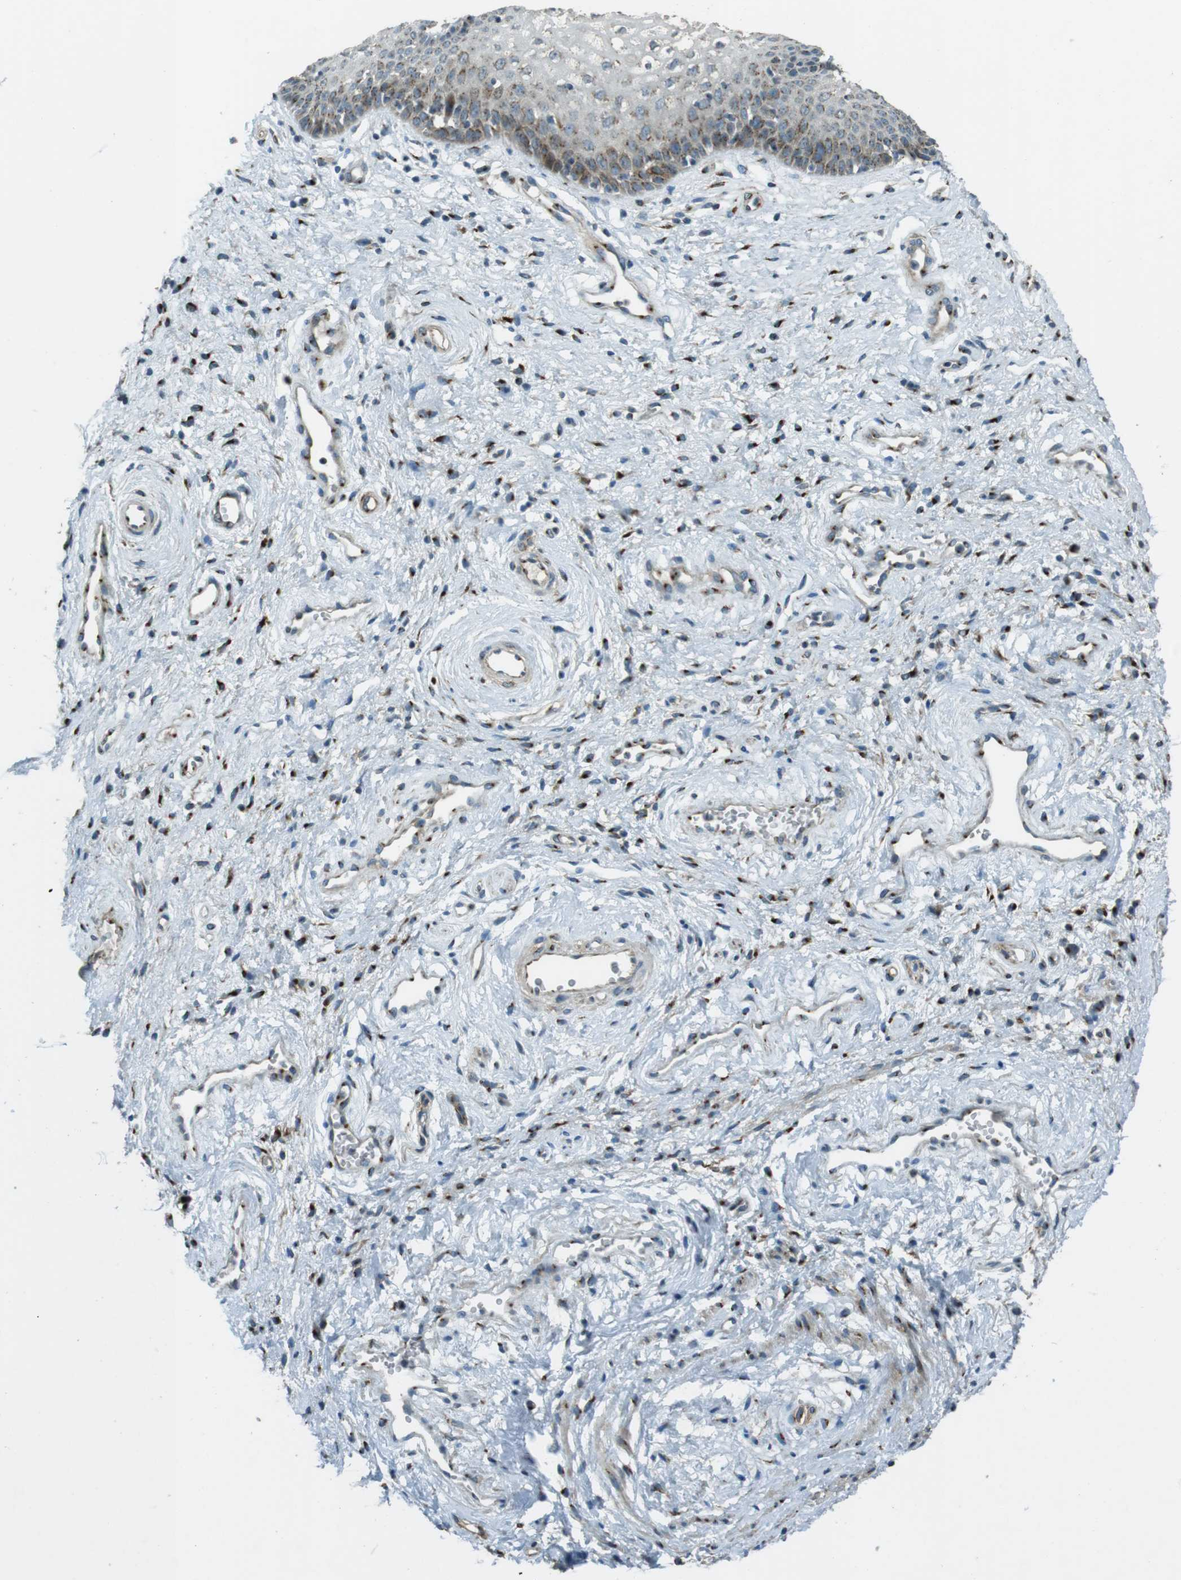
{"staining": {"intensity": "moderate", "quantity": "25%-75%", "location": "cytoplasmic/membranous"}, "tissue": "vagina", "cell_type": "Squamous epithelial cells", "image_type": "normal", "snomed": [{"axis": "morphology", "description": "Normal tissue, NOS"}, {"axis": "topography", "description": "Vagina"}], "caption": "Immunohistochemical staining of normal vagina reveals medium levels of moderate cytoplasmic/membranous staining in approximately 25%-75% of squamous epithelial cells. (DAB IHC, brown staining for protein, blue staining for nuclei).", "gene": "TMEM115", "patient": {"sex": "female", "age": 34}}